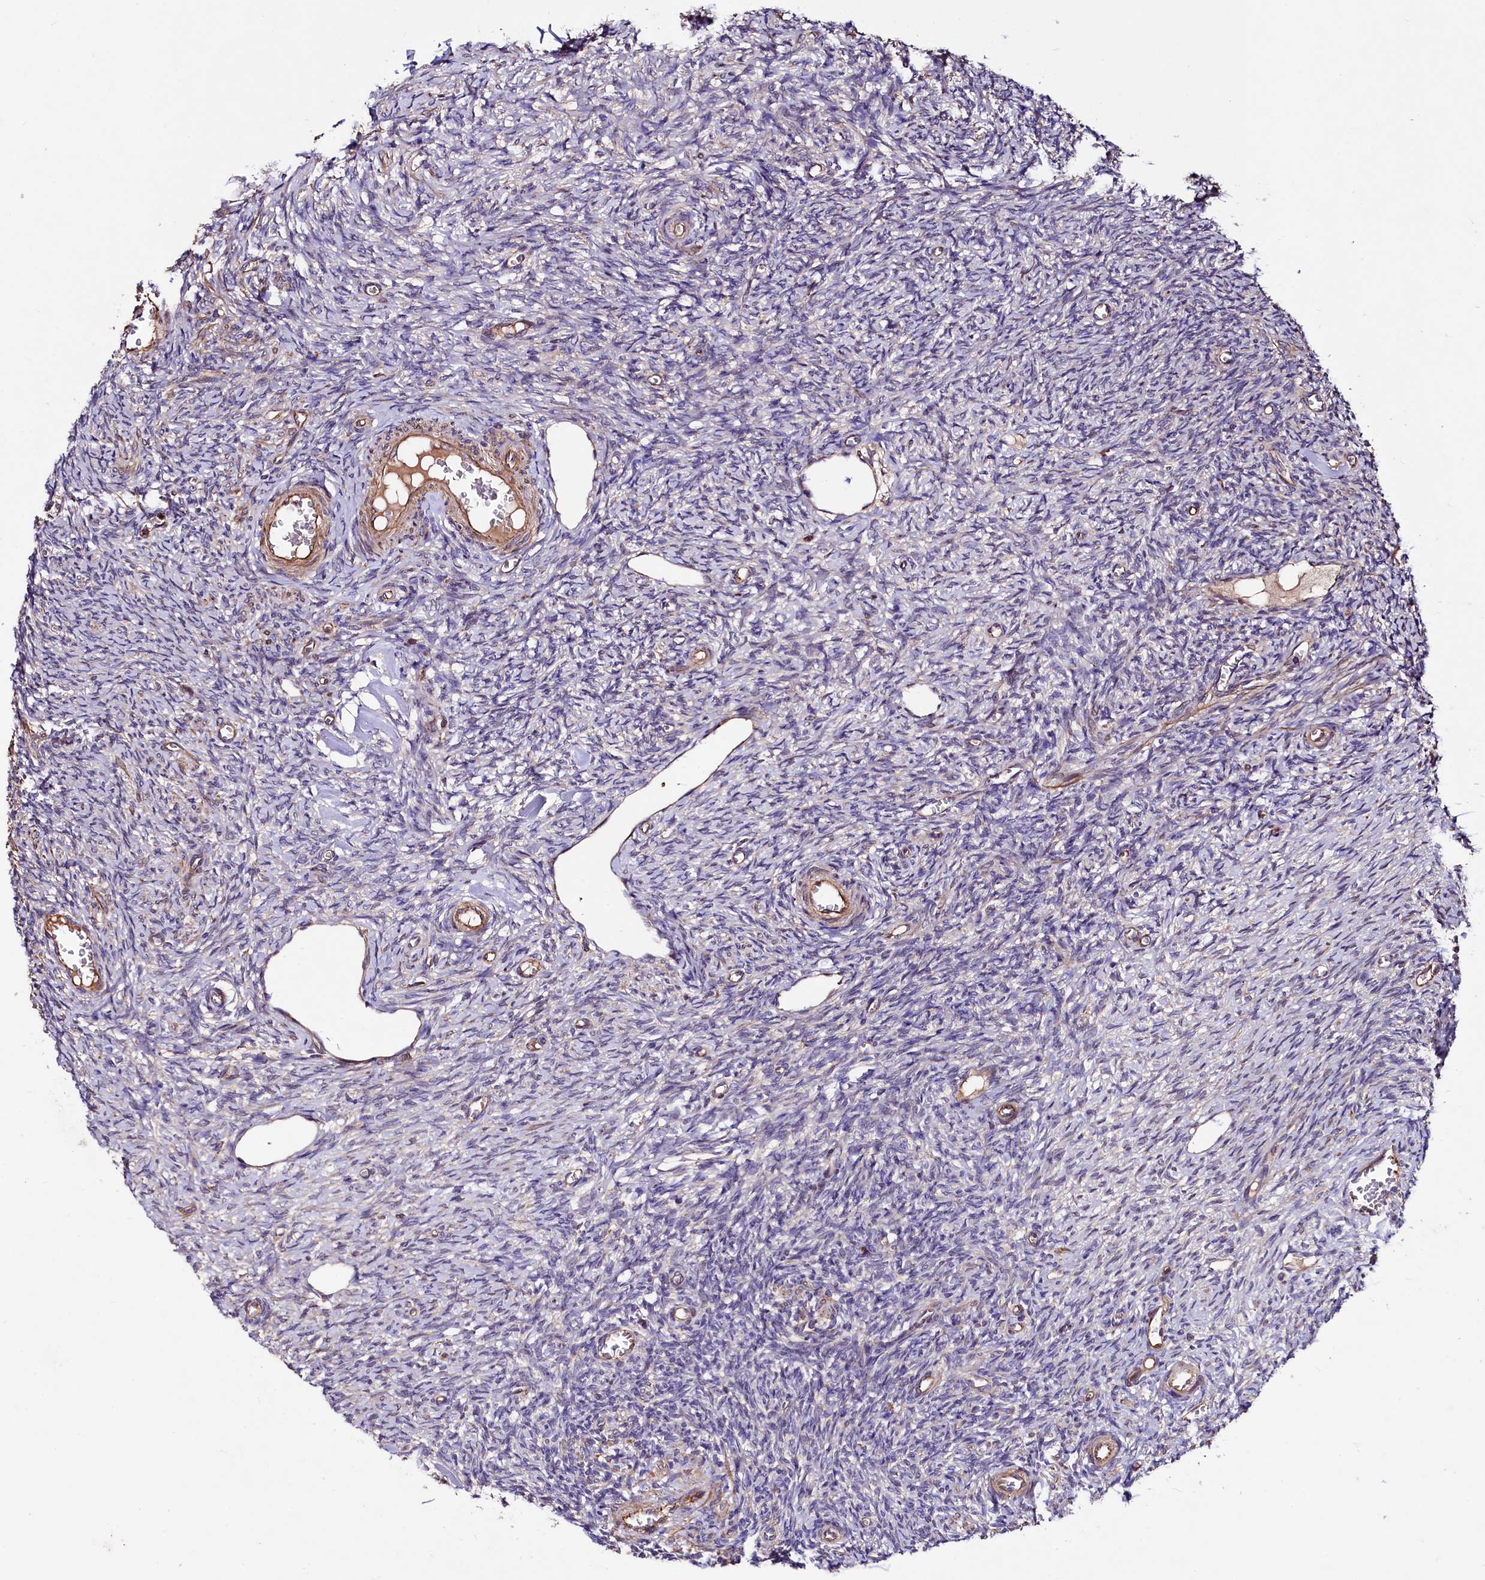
{"staining": {"intensity": "moderate", "quantity": ">75%", "location": "cytoplasmic/membranous"}, "tissue": "ovary", "cell_type": "Follicle cells", "image_type": "normal", "snomed": [{"axis": "morphology", "description": "Normal tissue, NOS"}, {"axis": "topography", "description": "Ovary"}], "caption": "Moderate cytoplasmic/membranous staining for a protein is seen in about >75% of follicle cells of benign ovary using immunohistochemistry (IHC).", "gene": "KLHDC4", "patient": {"sex": "female", "age": 27}}